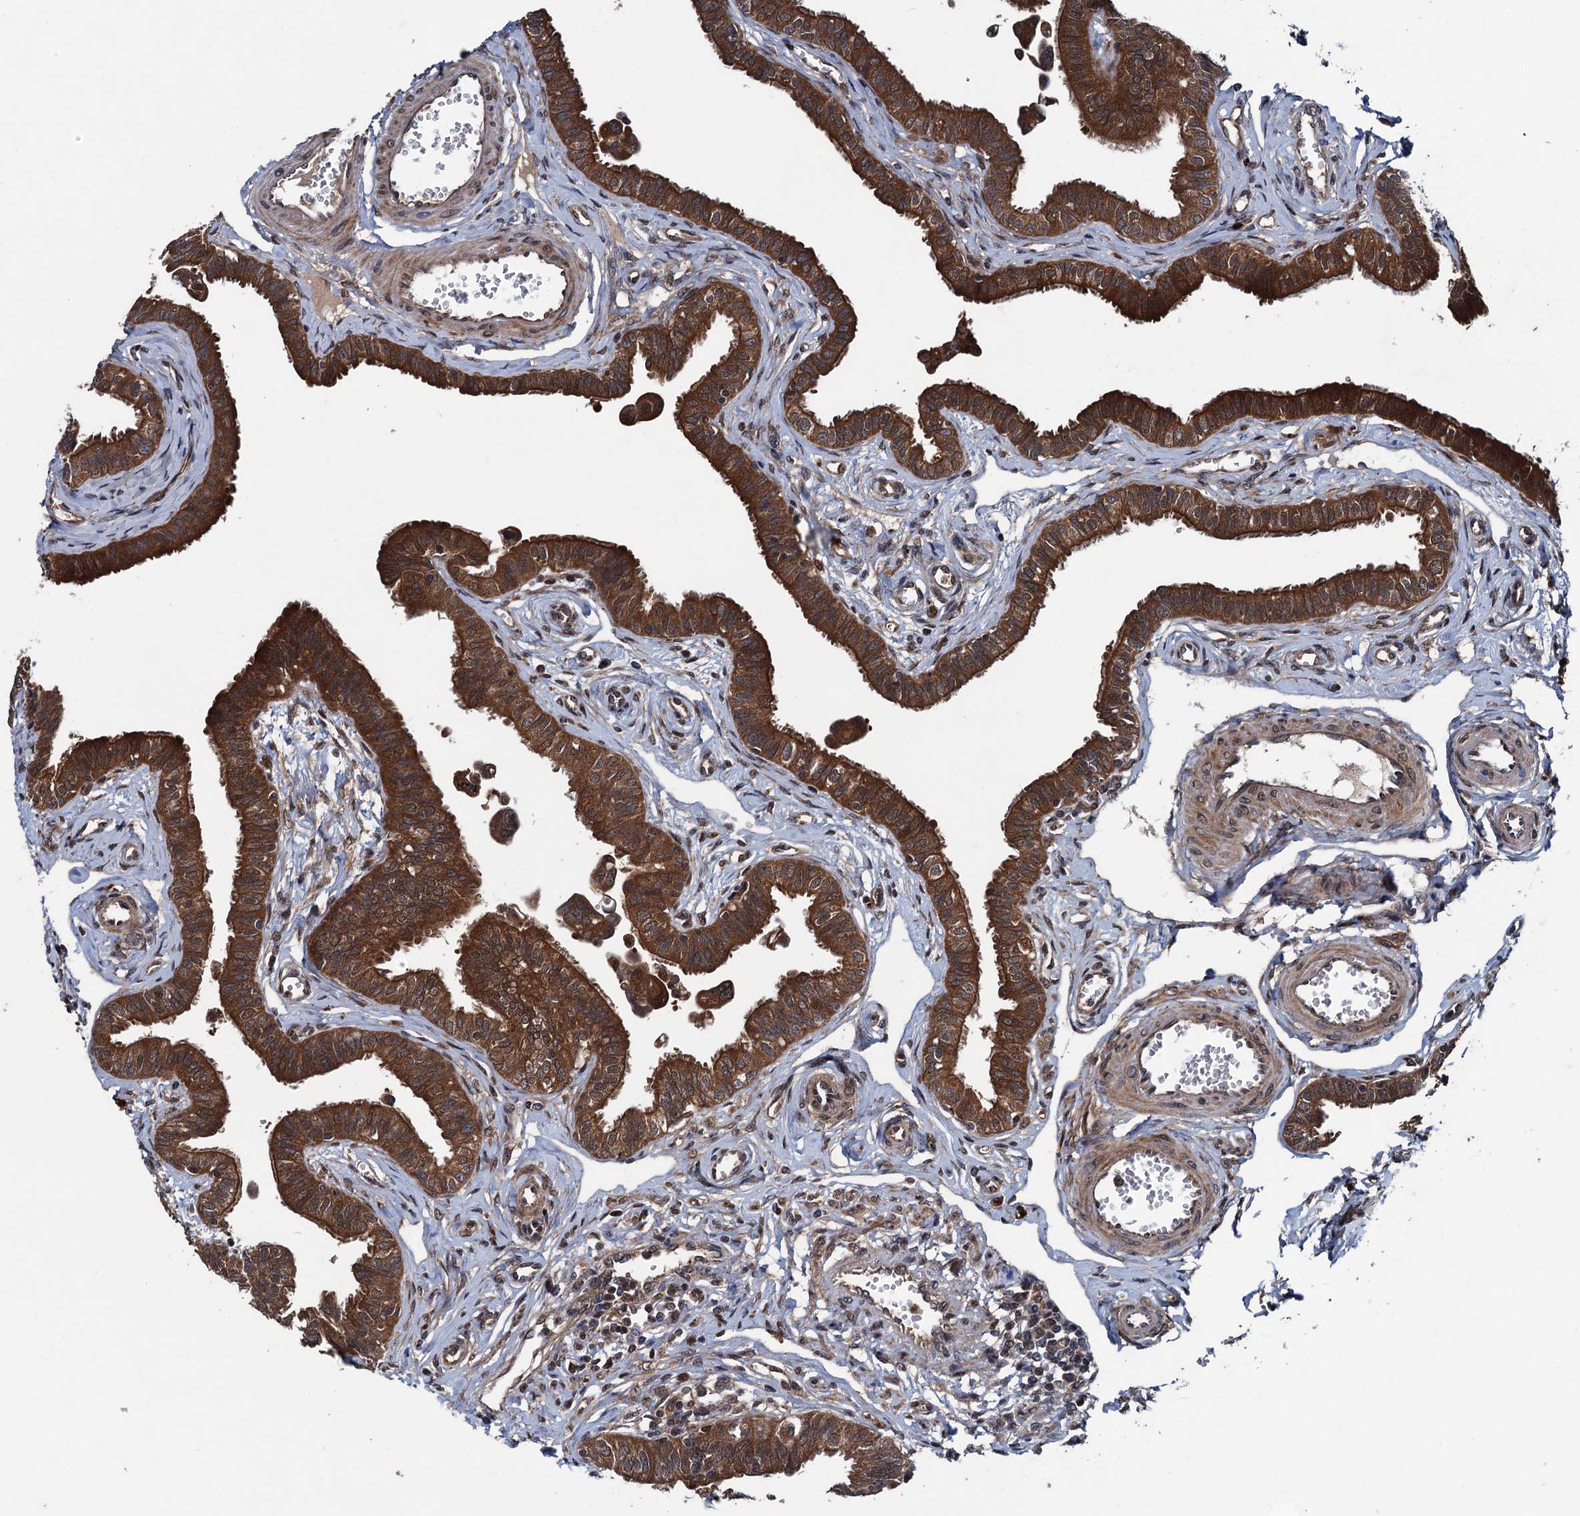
{"staining": {"intensity": "strong", "quantity": ">75%", "location": "cytoplasmic/membranous"}, "tissue": "fallopian tube", "cell_type": "Glandular cells", "image_type": "normal", "snomed": [{"axis": "morphology", "description": "Normal tissue, NOS"}, {"axis": "morphology", "description": "Carcinoma, NOS"}, {"axis": "topography", "description": "Fallopian tube"}, {"axis": "topography", "description": "Ovary"}], "caption": "Glandular cells reveal high levels of strong cytoplasmic/membranous staining in approximately >75% of cells in unremarkable fallopian tube.", "gene": "BLTP3B", "patient": {"sex": "female", "age": 59}}